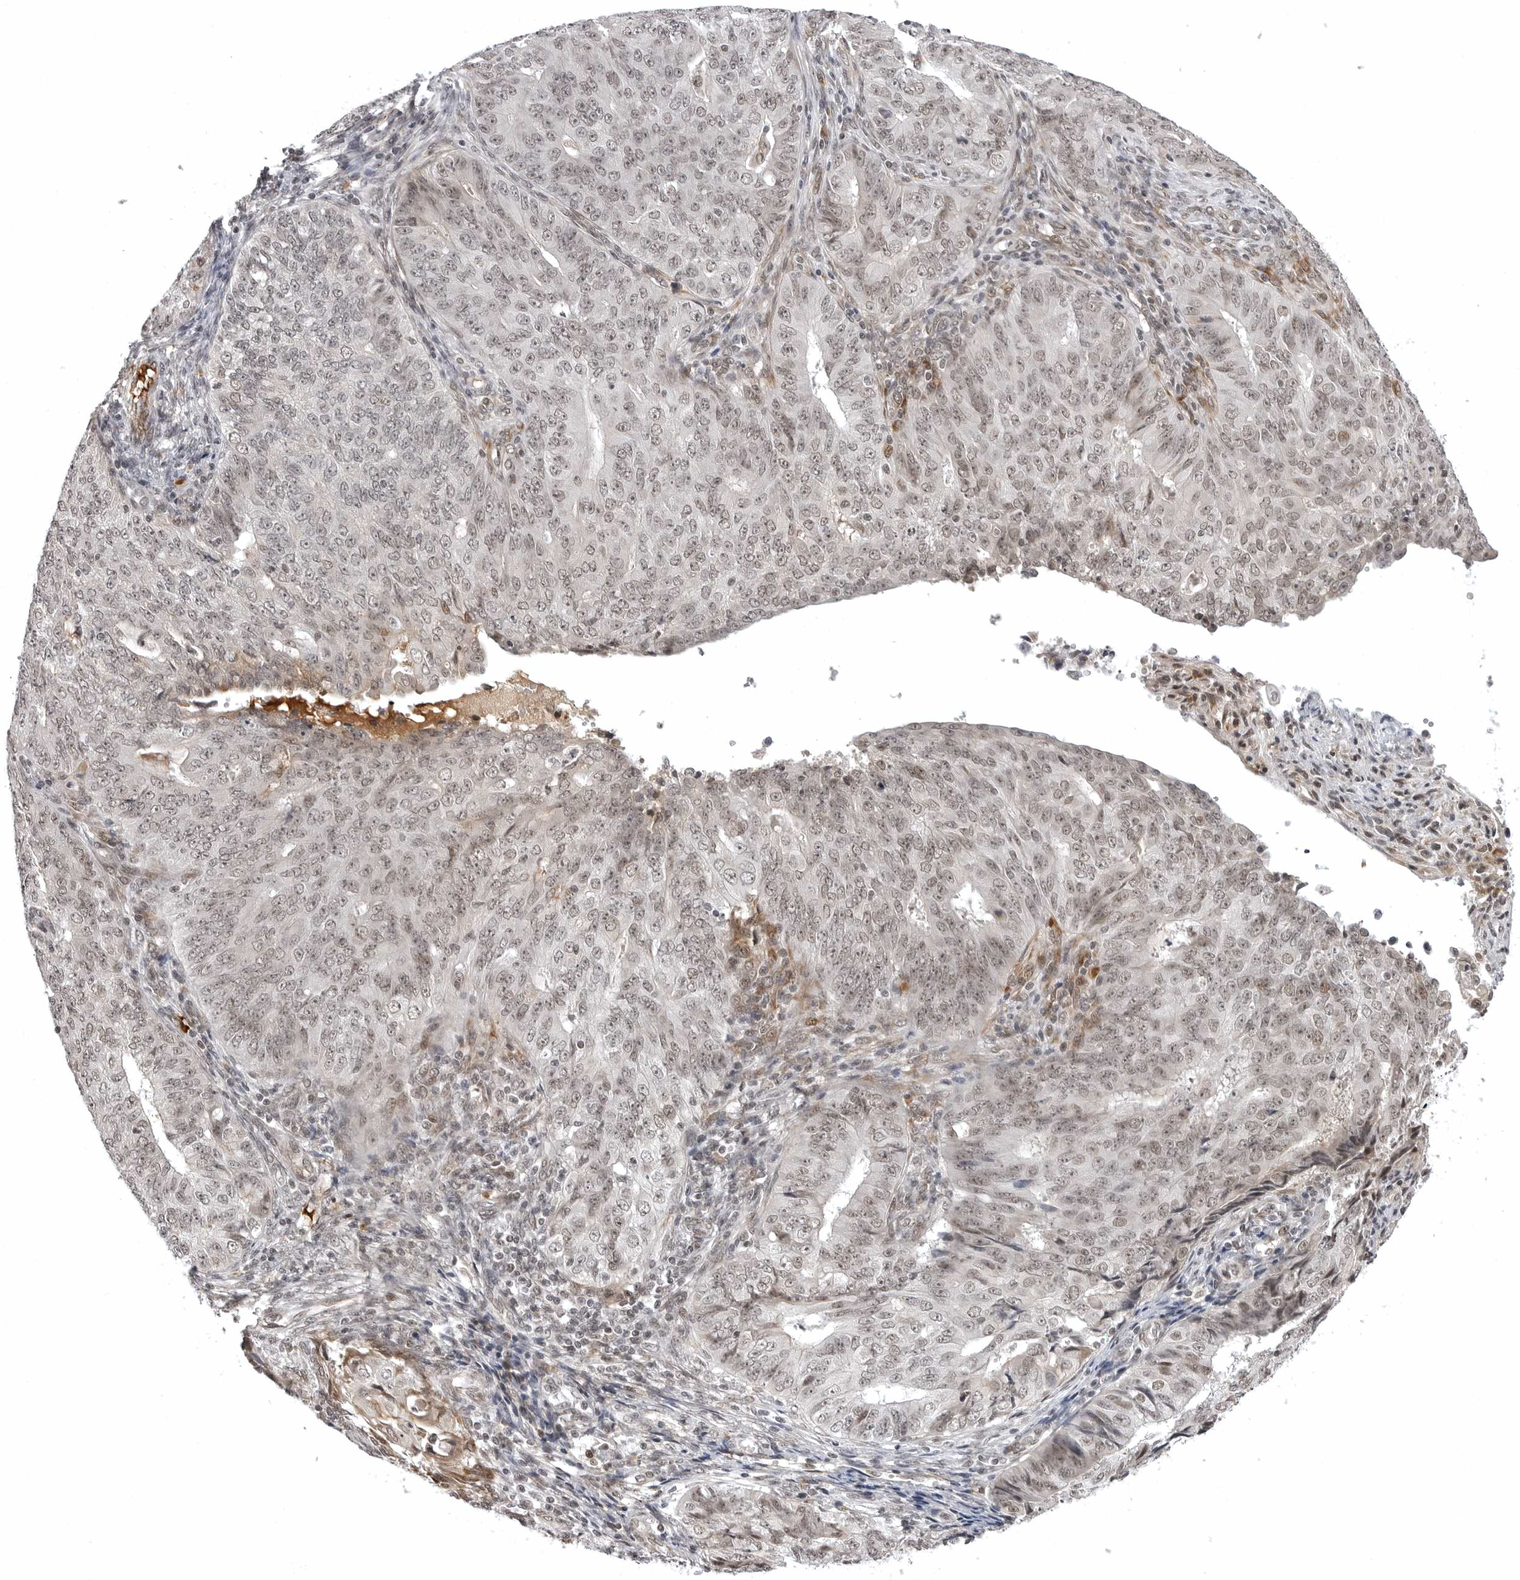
{"staining": {"intensity": "moderate", "quantity": "25%-75%", "location": "nuclear"}, "tissue": "endometrial cancer", "cell_type": "Tumor cells", "image_type": "cancer", "snomed": [{"axis": "morphology", "description": "Adenocarcinoma, NOS"}, {"axis": "topography", "description": "Endometrium"}], "caption": "A histopathology image showing moderate nuclear staining in about 25%-75% of tumor cells in endometrial adenocarcinoma, as visualized by brown immunohistochemical staining.", "gene": "PHF3", "patient": {"sex": "female", "age": 32}}